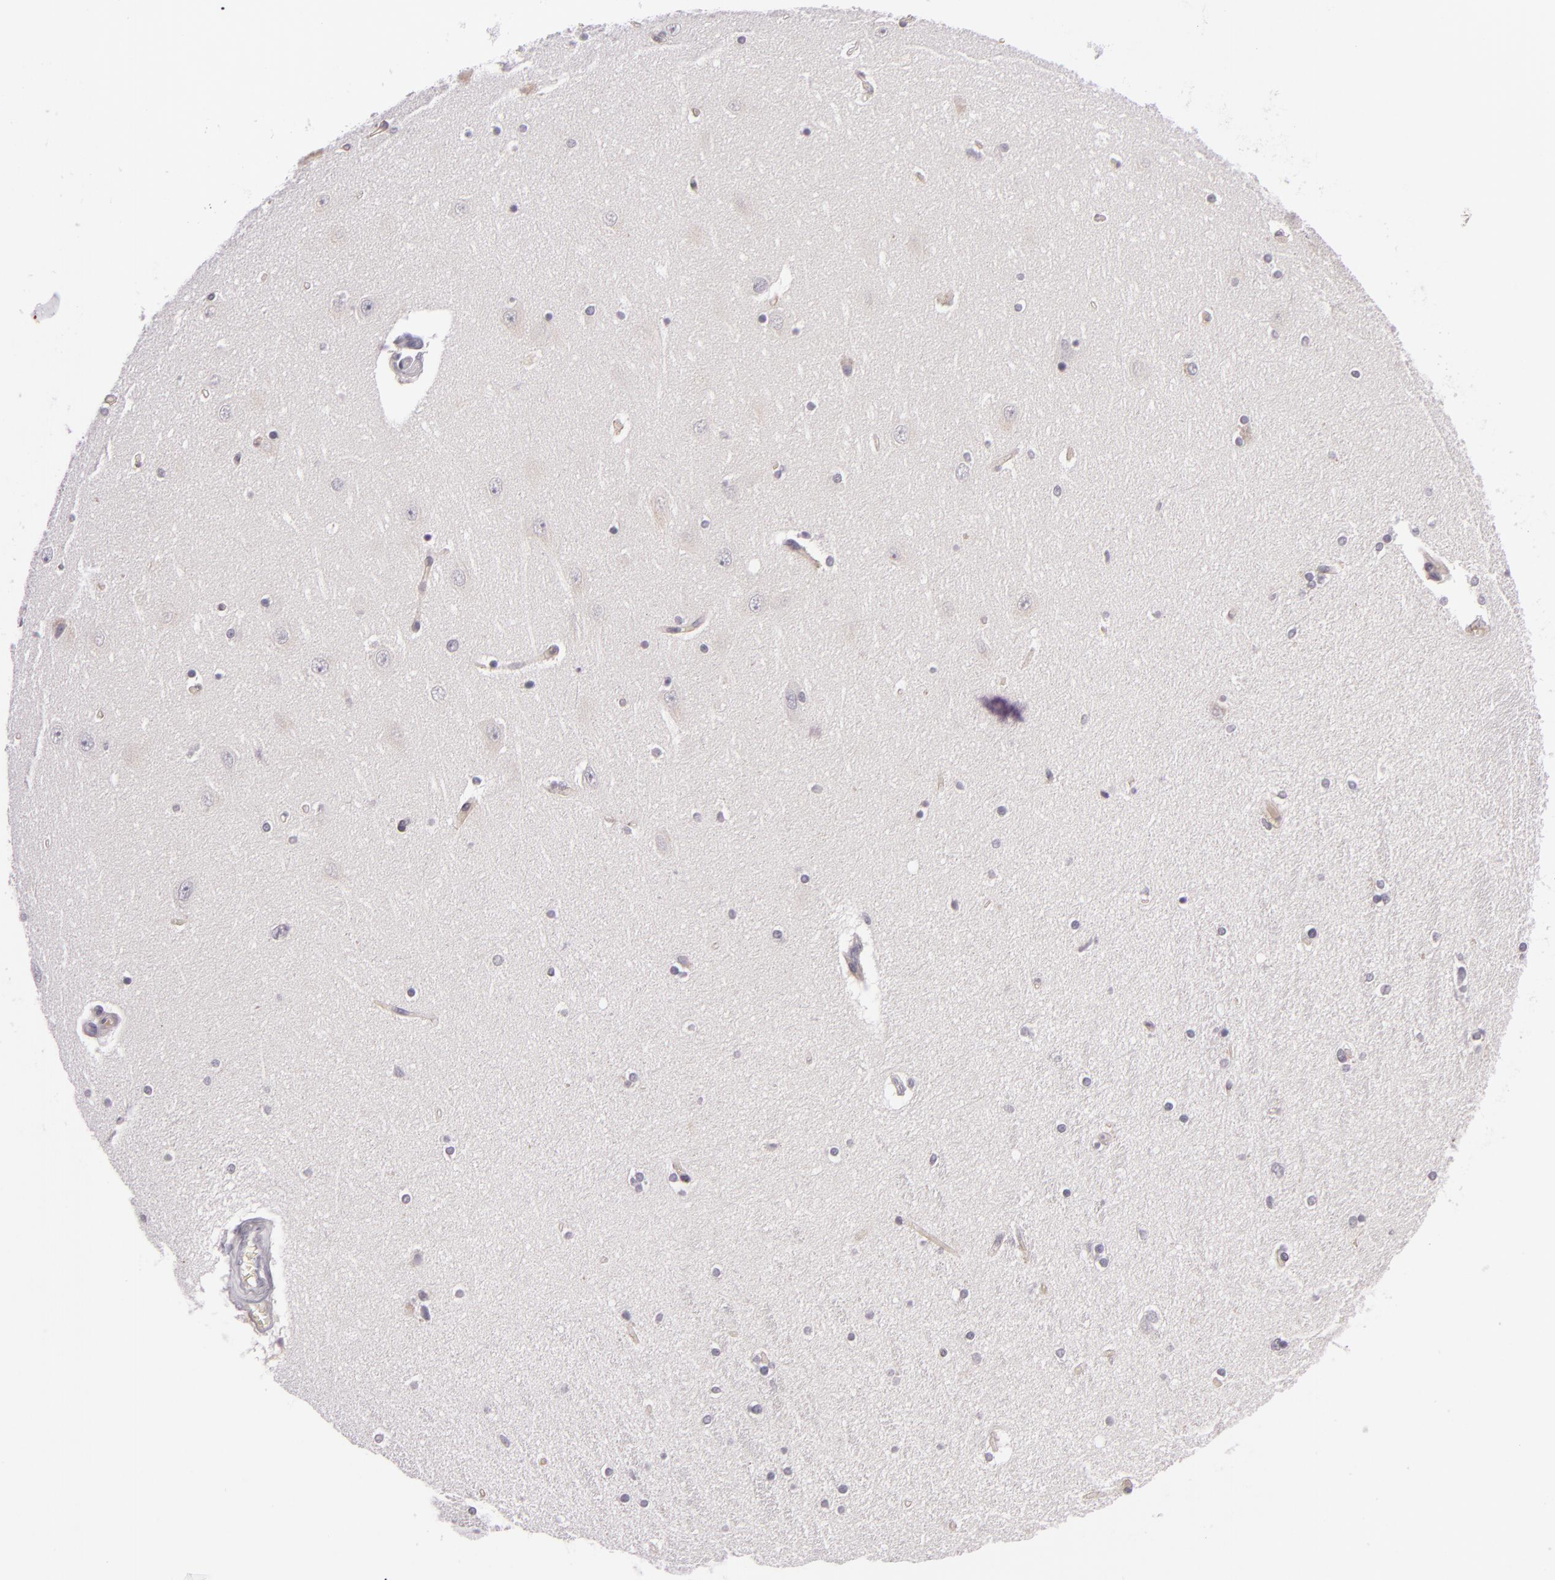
{"staining": {"intensity": "negative", "quantity": "none", "location": "none"}, "tissue": "hippocampus", "cell_type": "Glial cells", "image_type": "normal", "snomed": [{"axis": "morphology", "description": "Normal tissue, NOS"}, {"axis": "topography", "description": "Hippocampus"}], "caption": "The photomicrograph exhibits no significant positivity in glial cells of hippocampus.", "gene": "DAG1", "patient": {"sex": "female", "age": 54}}